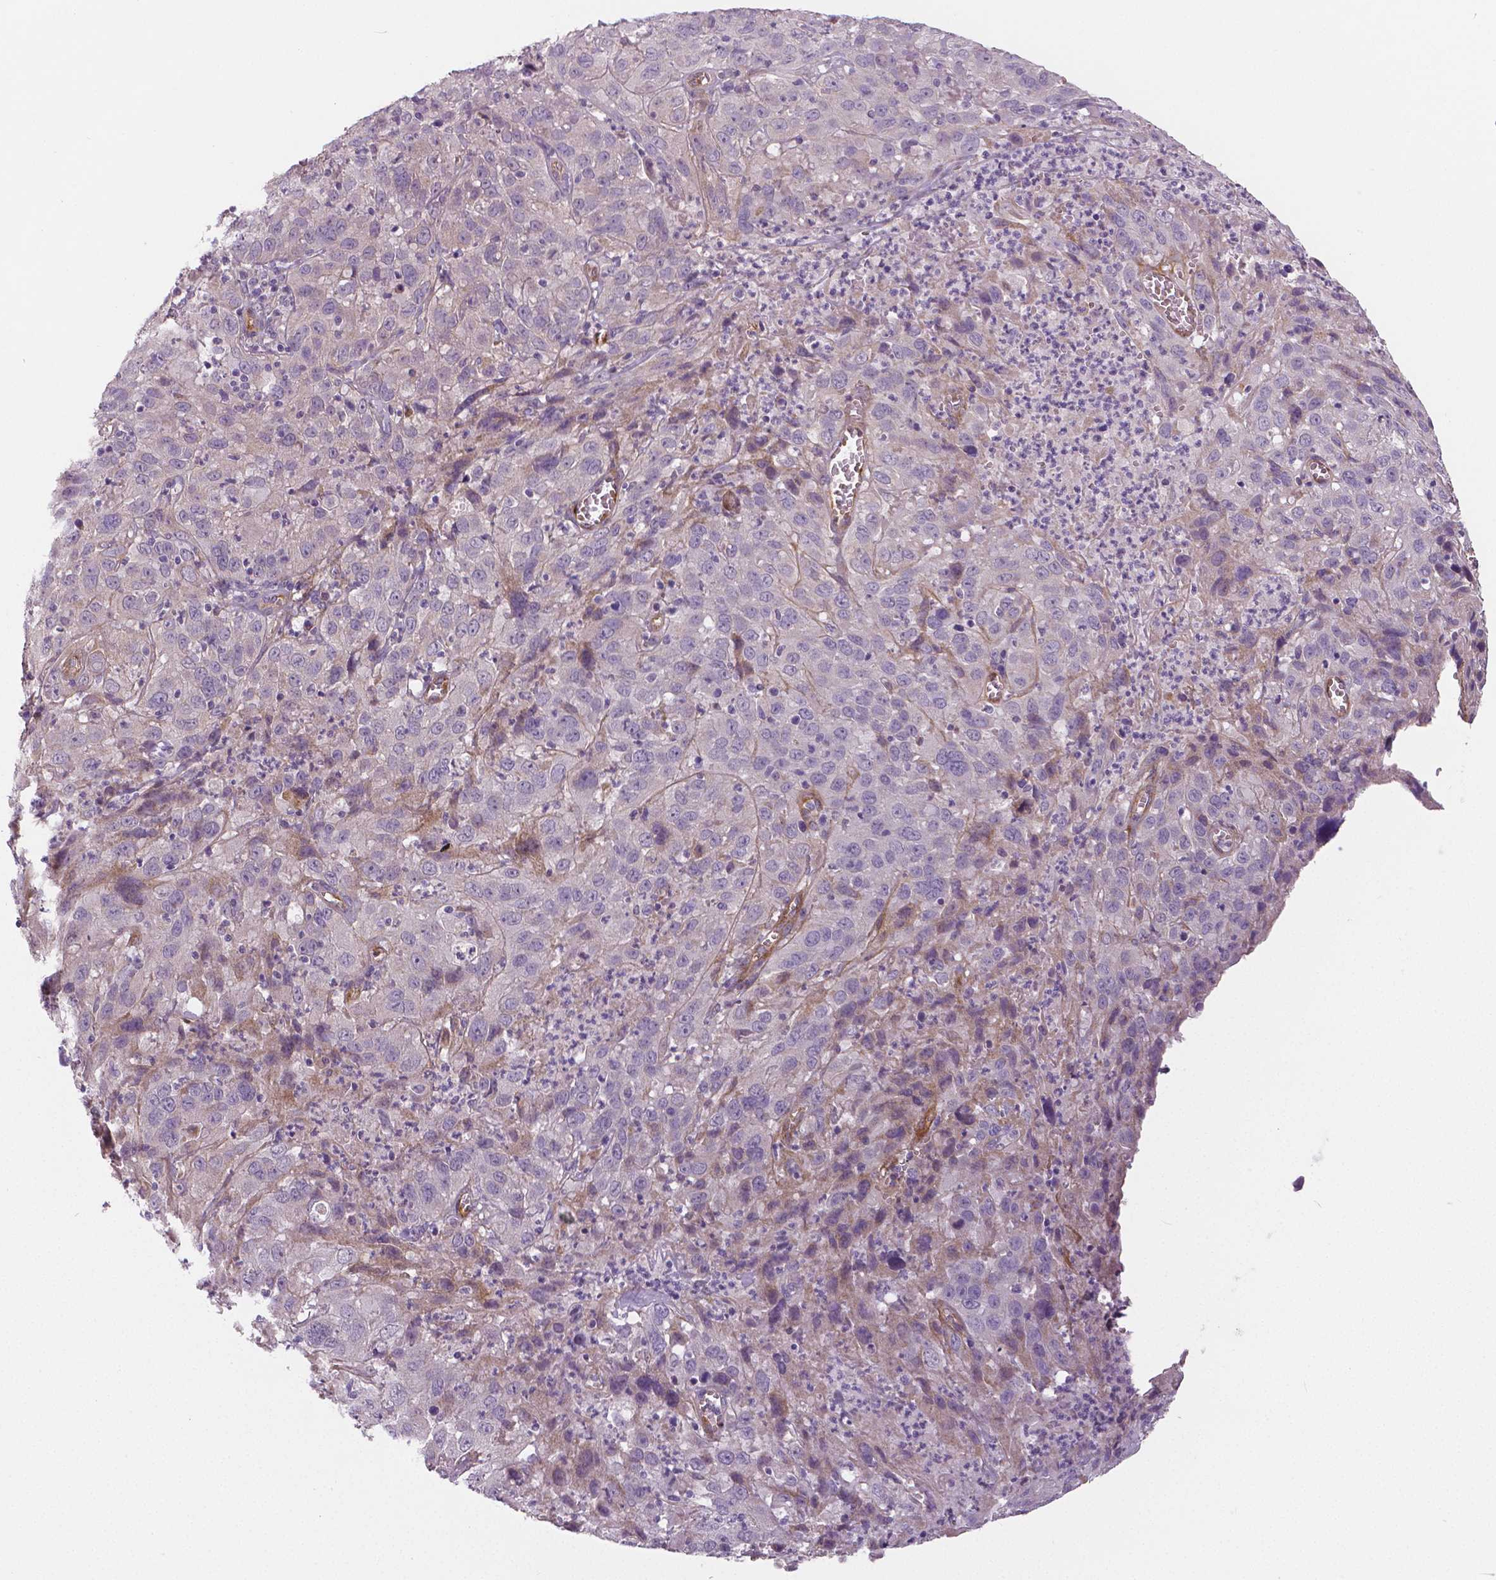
{"staining": {"intensity": "negative", "quantity": "none", "location": "none"}, "tissue": "cervical cancer", "cell_type": "Tumor cells", "image_type": "cancer", "snomed": [{"axis": "morphology", "description": "Squamous cell carcinoma, NOS"}, {"axis": "topography", "description": "Cervix"}], "caption": "Immunohistochemical staining of cervical cancer (squamous cell carcinoma) demonstrates no significant positivity in tumor cells. (Immunohistochemistry, brightfield microscopy, high magnification).", "gene": "FLT1", "patient": {"sex": "female", "age": 32}}